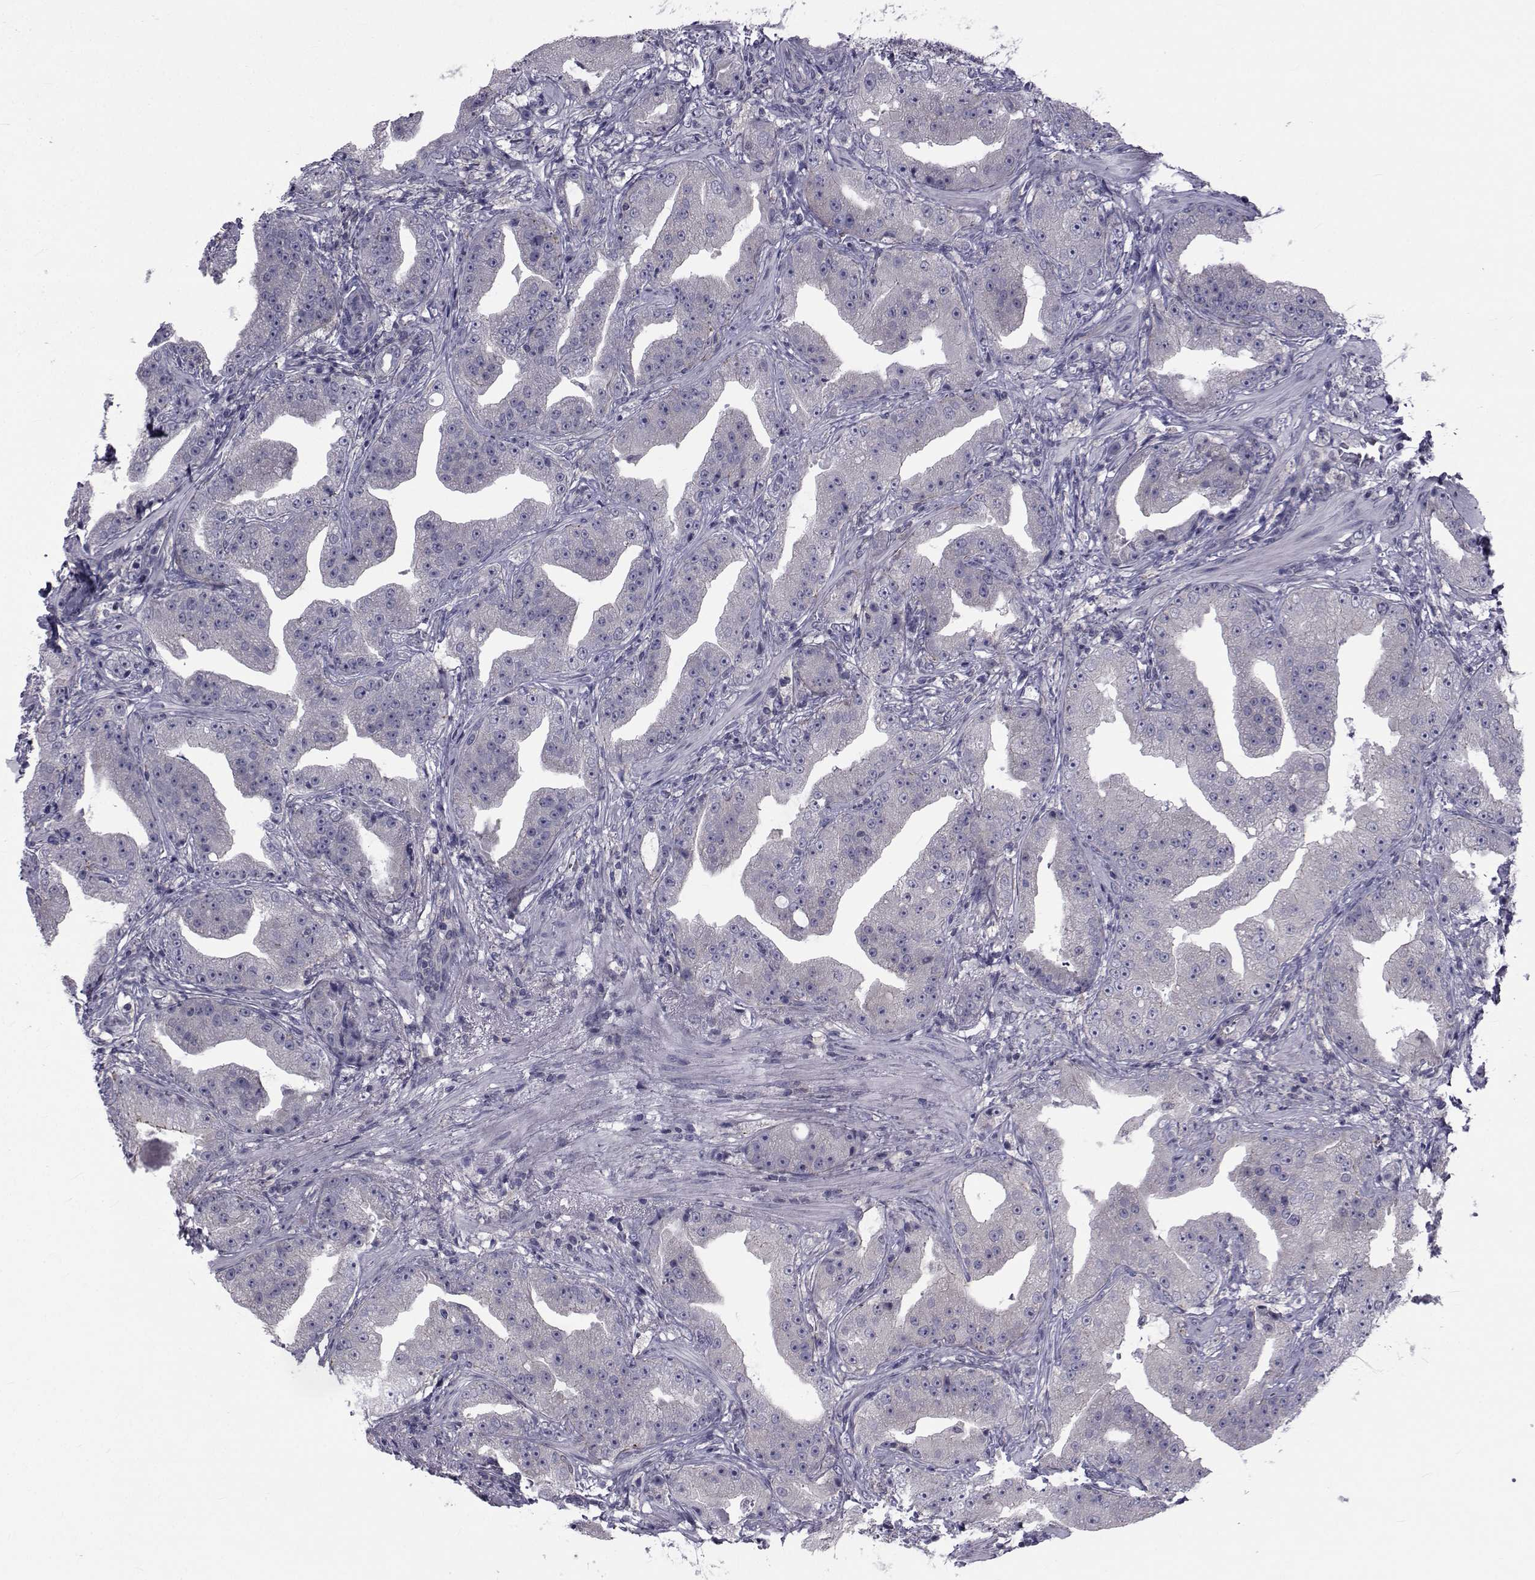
{"staining": {"intensity": "negative", "quantity": "none", "location": "cytoplasmic/membranous"}, "tissue": "prostate cancer", "cell_type": "Tumor cells", "image_type": "cancer", "snomed": [{"axis": "morphology", "description": "Adenocarcinoma, Low grade"}, {"axis": "topography", "description": "Prostate"}], "caption": "Immunohistochemistry (IHC) of prostate cancer (low-grade adenocarcinoma) exhibits no expression in tumor cells.", "gene": "SLC30A10", "patient": {"sex": "male", "age": 62}}